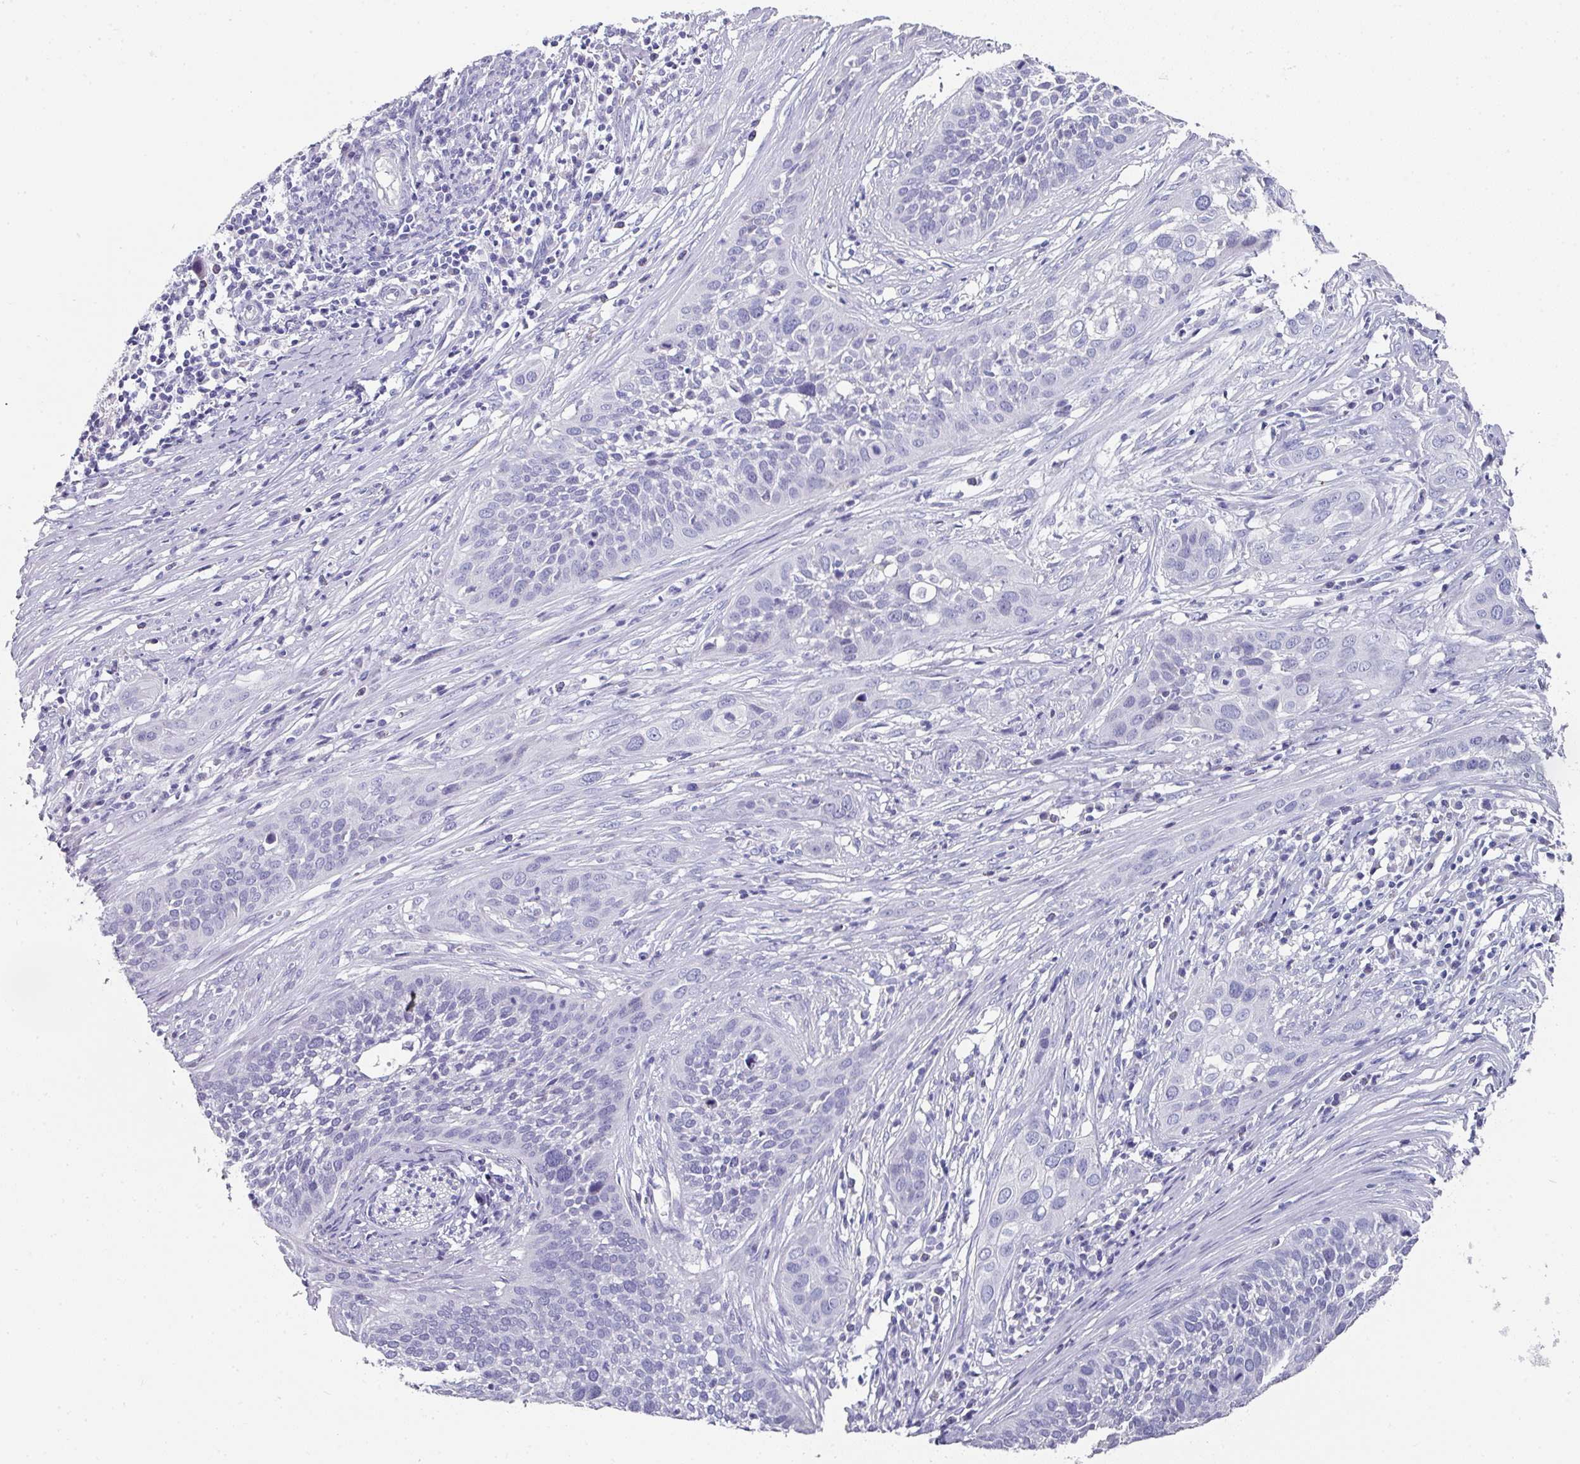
{"staining": {"intensity": "negative", "quantity": "none", "location": "none"}, "tissue": "cervical cancer", "cell_type": "Tumor cells", "image_type": "cancer", "snomed": [{"axis": "morphology", "description": "Squamous cell carcinoma, NOS"}, {"axis": "topography", "description": "Cervix"}], "caption": "Immunohistochemistry histopathology image of neoplastic tissue: cervical squamous cell carcinoma stained with DAB (3,3'-diaminobenzidine) reveals no significant protein positivity in tumor cells. (Immunohistochemistry, brightfield microscopy, high magnification).", "gene": "SETBP1", "patient": {"sex": "female", "age": 34}}